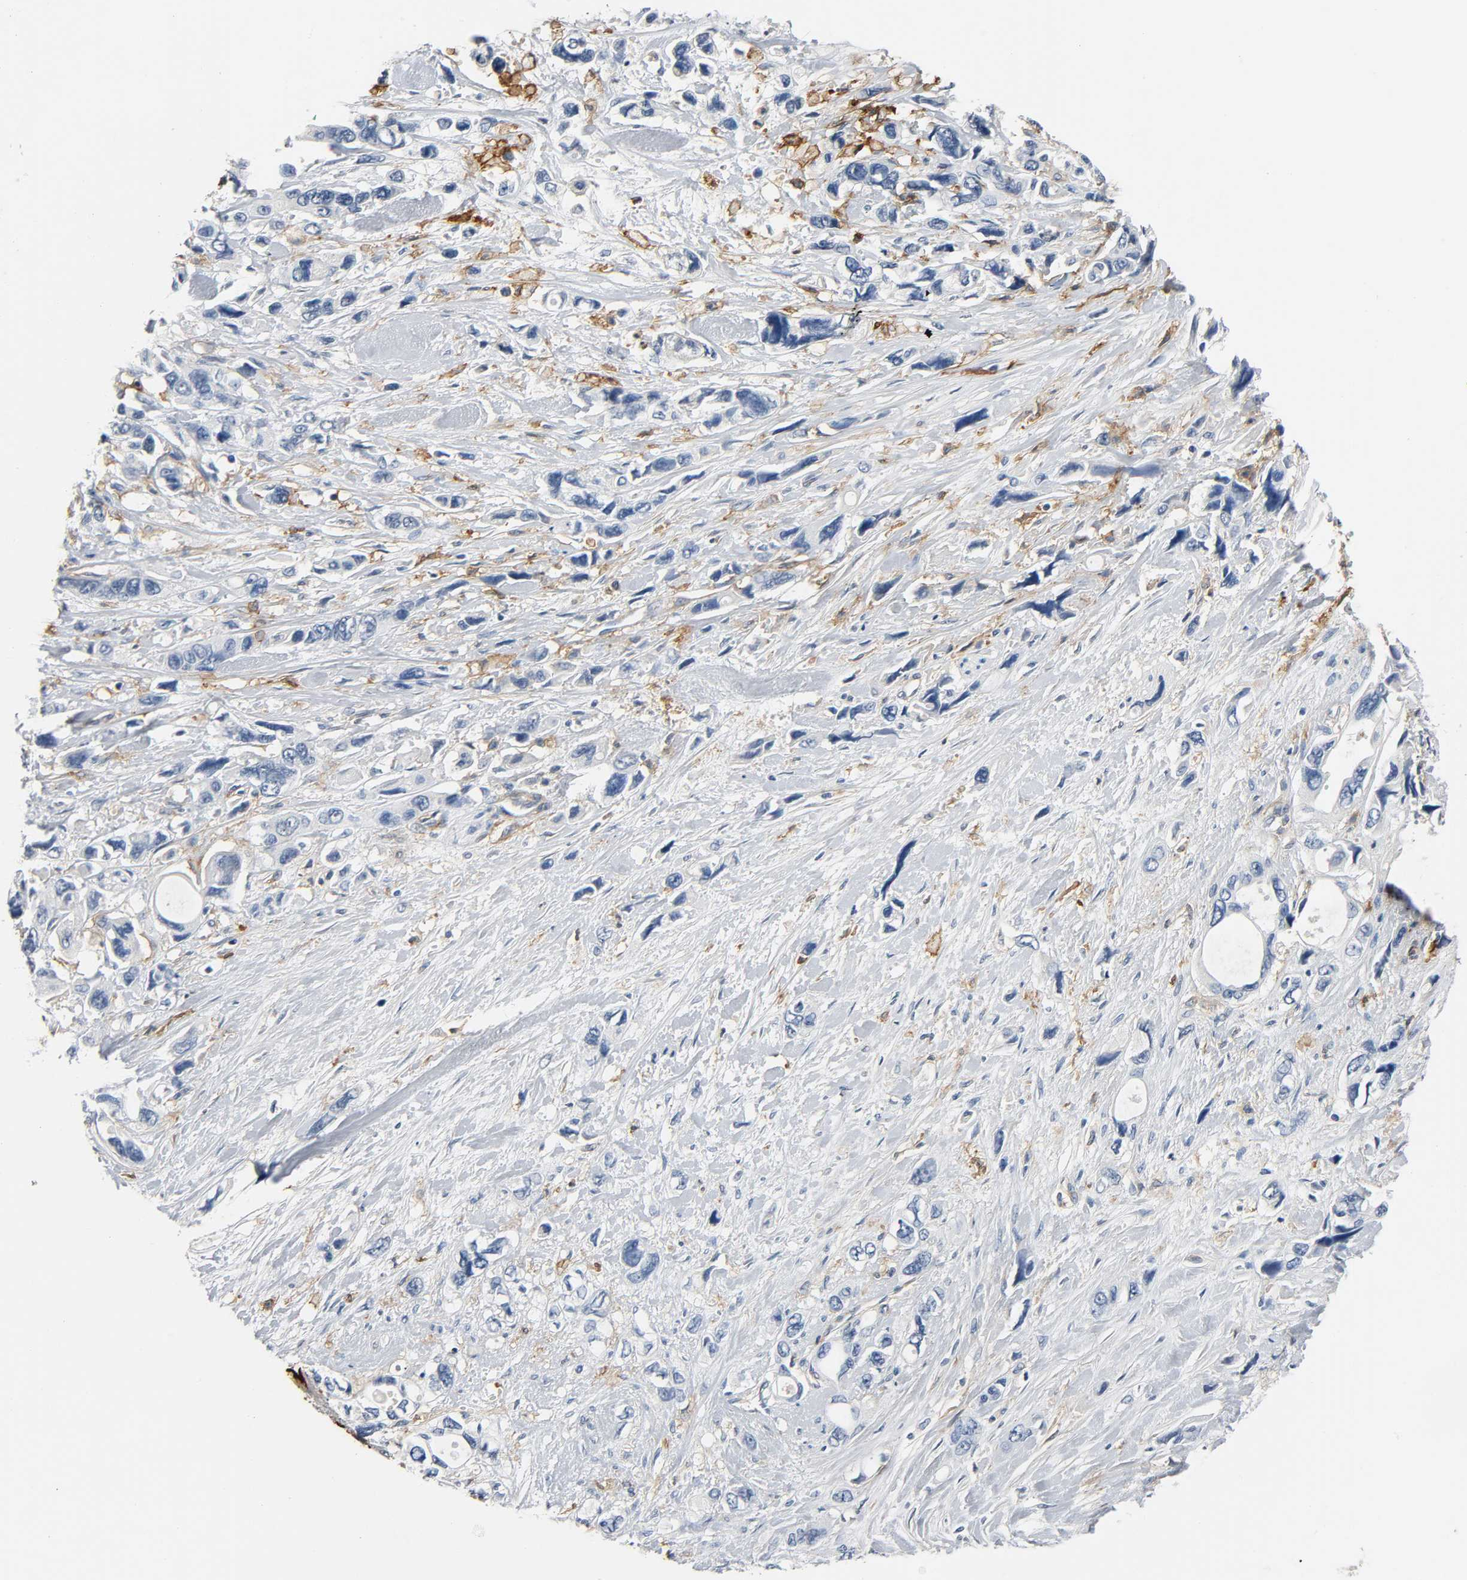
{"staining": {"intensity": "weak", "quantity": "<25%", "location": "cytoplasmic/membranous"}, "tissue": "pancreatic cancer", "cell_type": "Tumor cells", "image_type": "cancer", "snomed": [{"axis": "morphology", "description": "Adenocarcinoma, NOS"}, {"axis": "topography", "description": "Pancreas"}], "caption": "Pancreatic cancer was stained to show a protein in brown. There is no significant expression in tumor cells.", "gene": "ANPEP", "patient": {"sex": "male", "age": 46}}